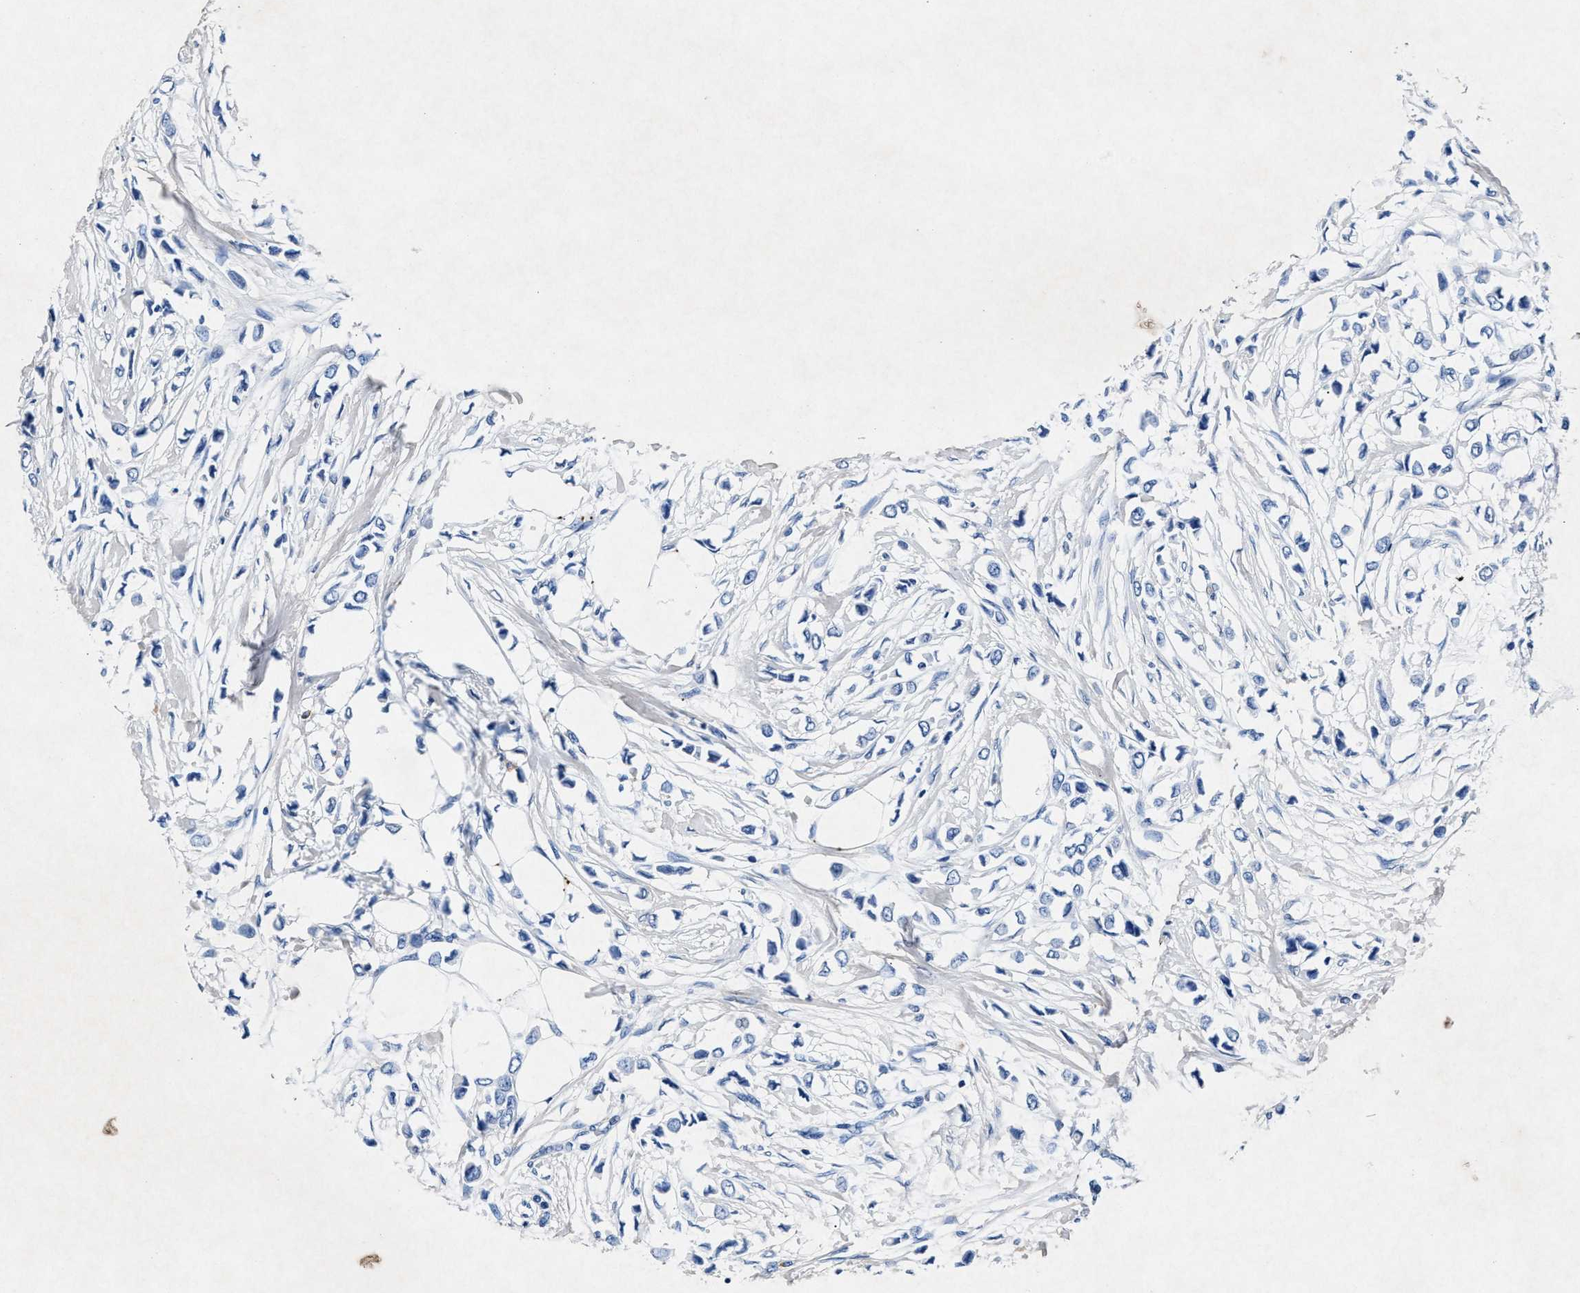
{"staining": {"intensity": "negative", "quantity": "none", "location": "none"}, "tissue": "breast cancer", "cell_type": "Tumor cells", "image_type": "cancer", "snomed": [{"axis": "morphology", "description": "Lobular carcinoma"}, {"axis": "topography", "description": "Breast"}], "caption": "There is no significant expression in tumor cells of lobular carcinoma (breast).", "gene": "MAP6", "patient": {"sex": "female", "age": 51}}